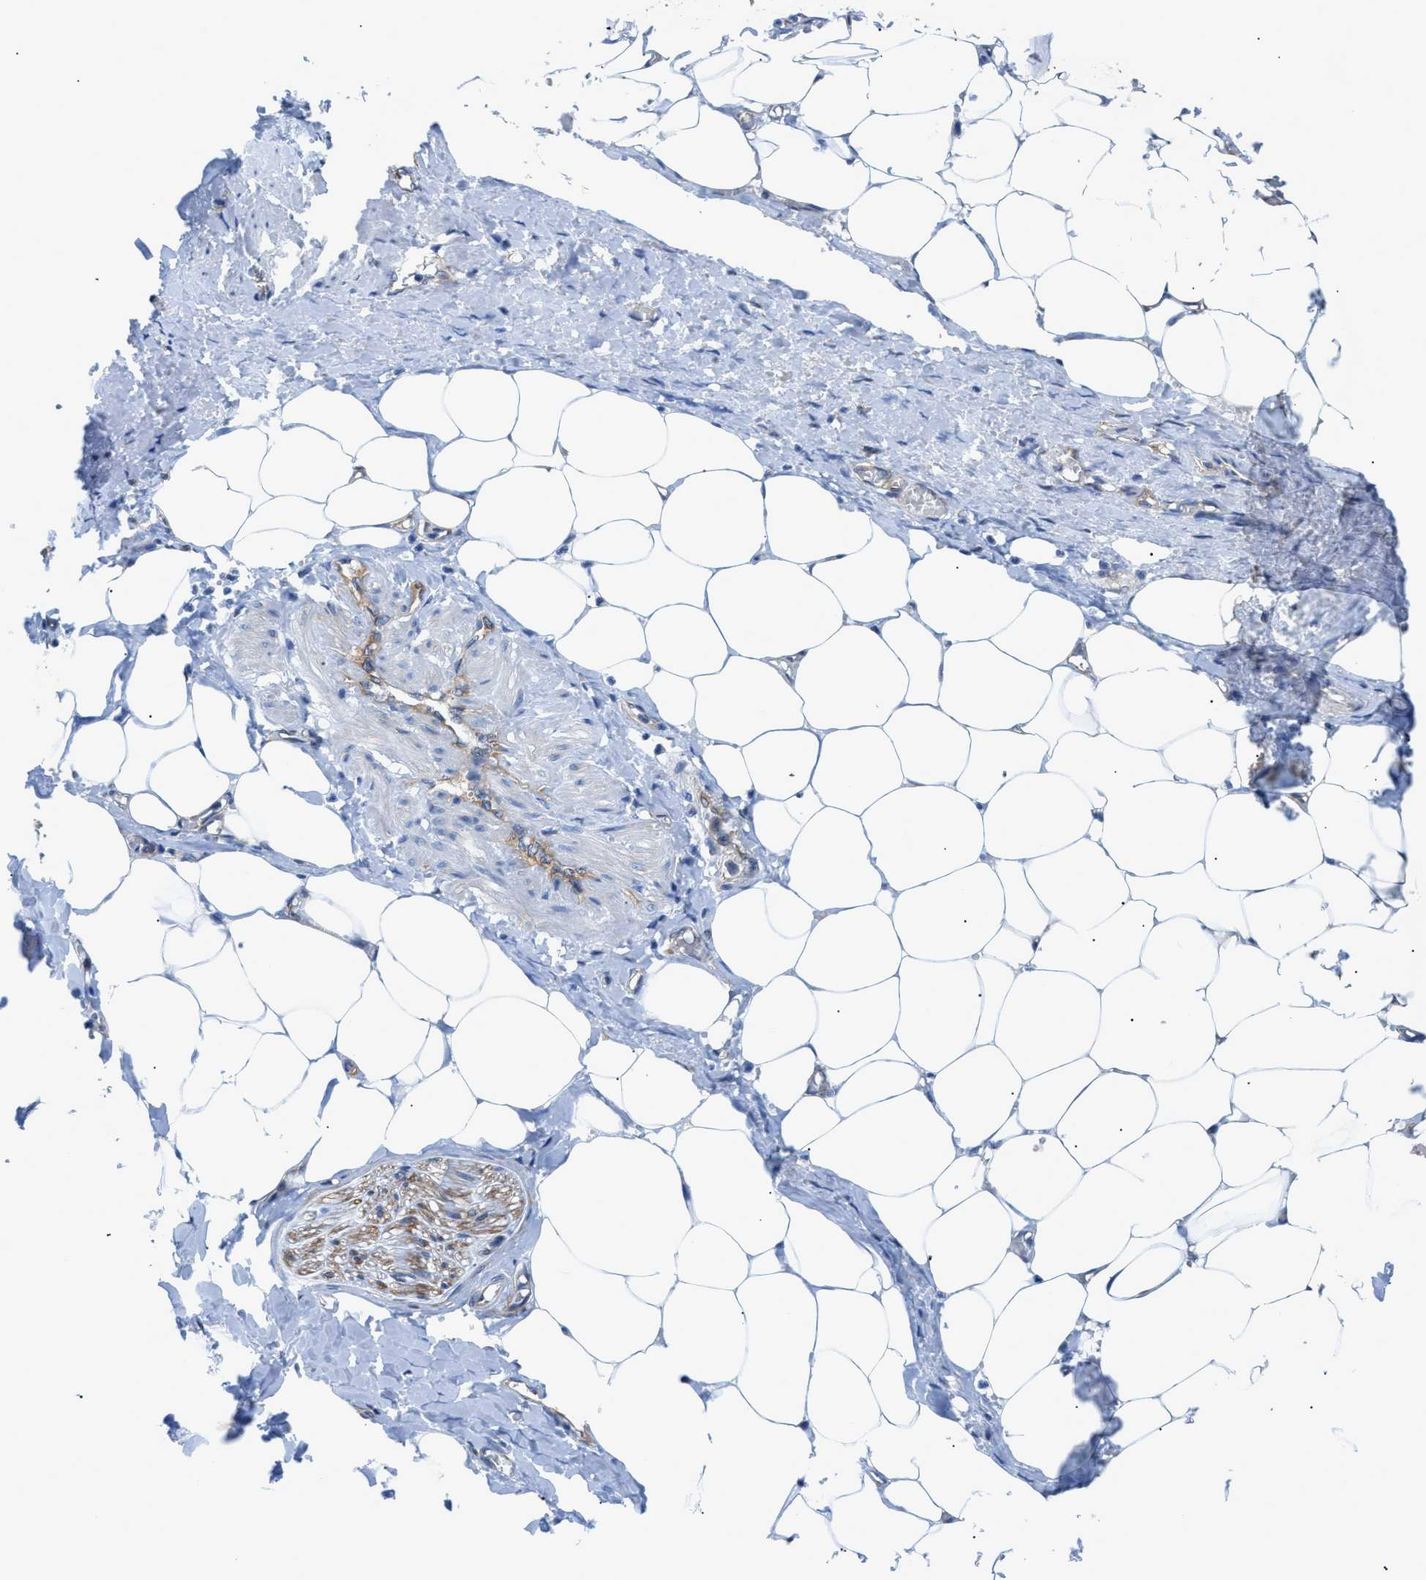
{"staining": {"intensity": "negative", "quantity": "none", "location": "none"}, "tissue": "adipose tissue", "cell_type": "Adipocytes", "image_type": "normal", "snomed": [{"axis": "morphology", "description": "Normal tissue, NOS"}, {"axis": "topography", "description": "Soft tissue"}, {"axis": "topography", "description": "Vascular tissue"}], "caption": "Adipocytes are negative for brown protein staining in normal adipose tissue. (Stains: DAB (3,3'-diaminobenzidine) immunohistochemistry with hematoxylin counter stain, Microscopy: brightfield microscopy at high magnification).", "gene": "DMAC1", "patient": {"sex": "female", "age": 35}}